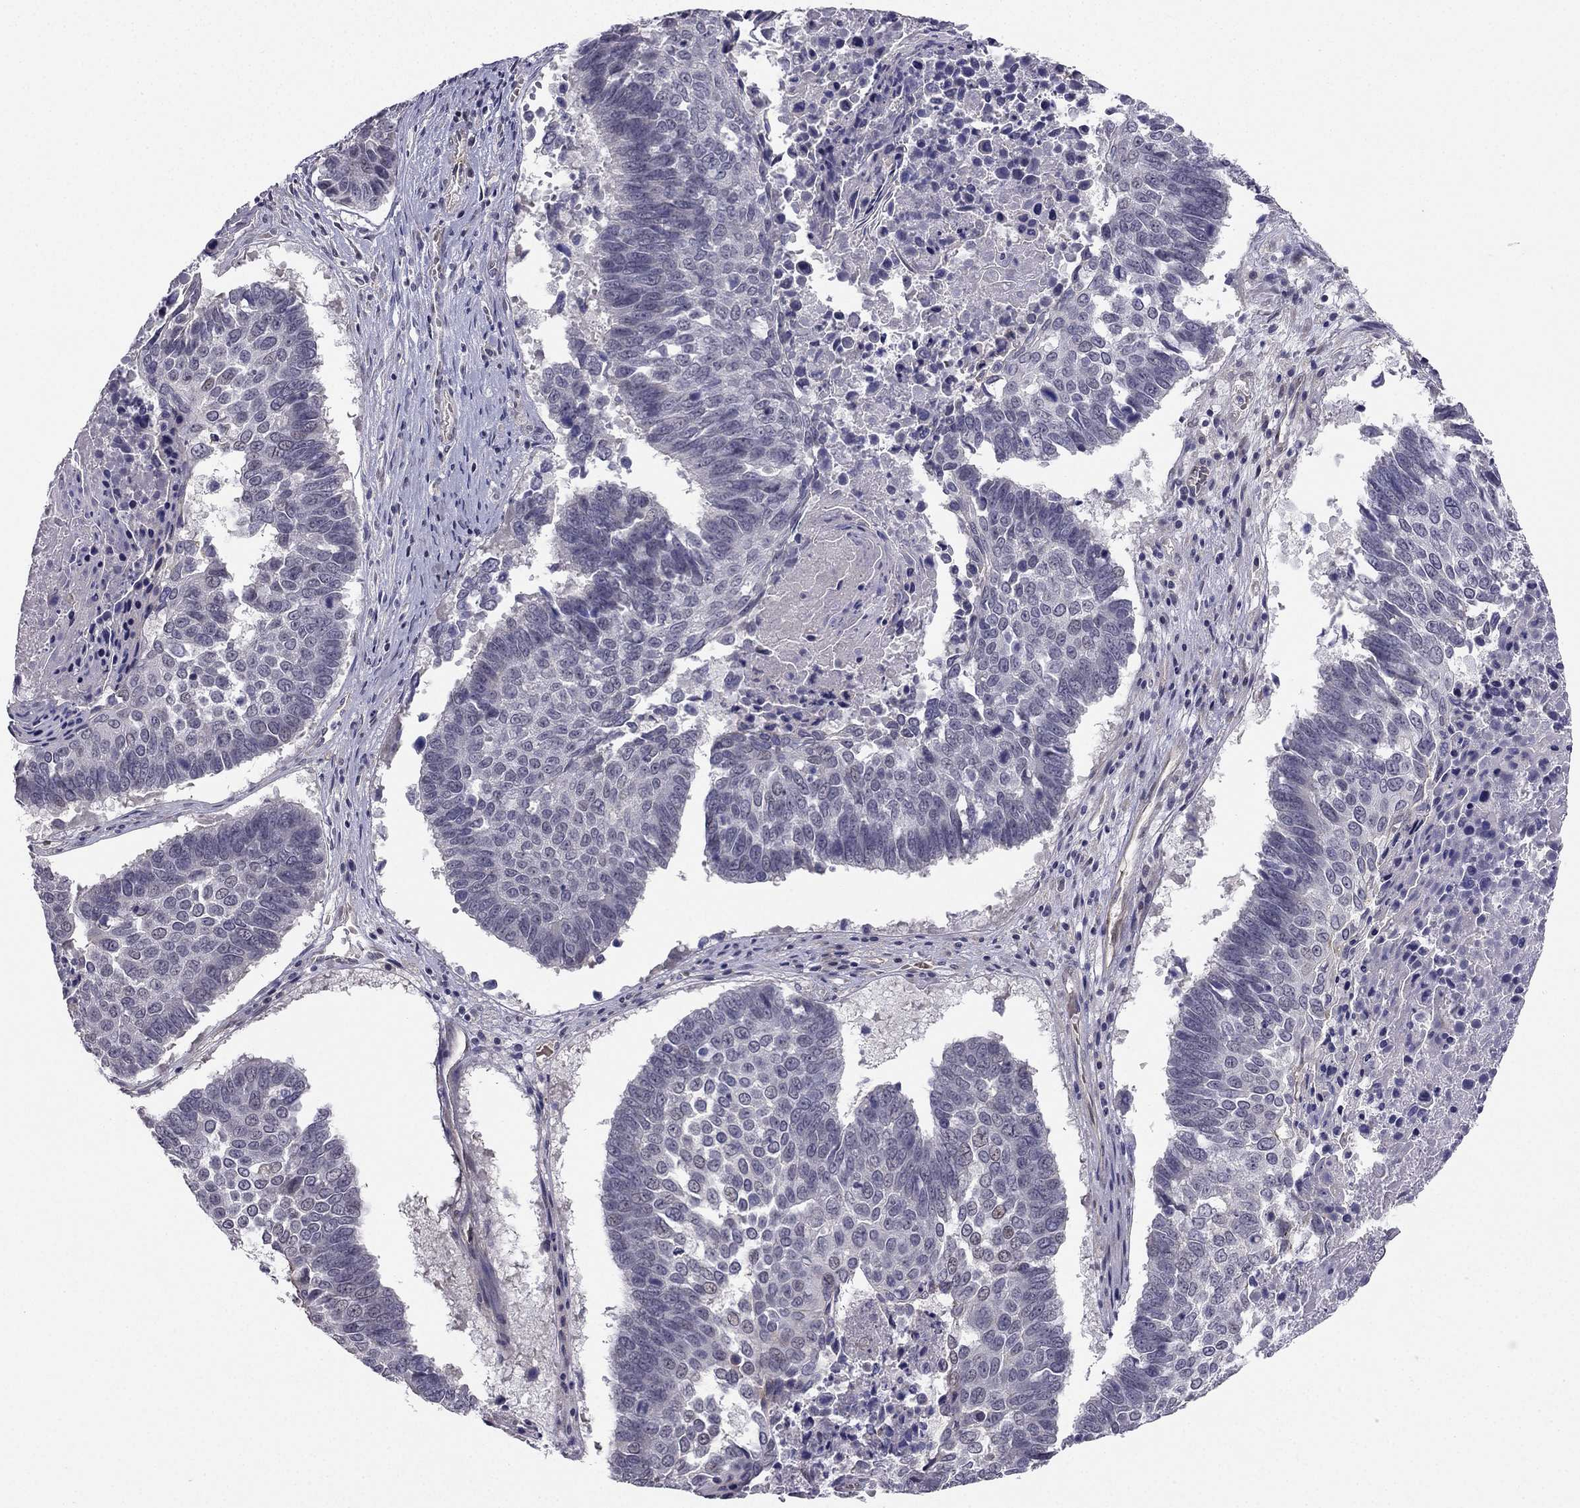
{"staining": {"intensity": "negative", "quantity": "none", "location": "none"}, "tissue": "lung cancer", "cell_type": "Tumor cells", "image_type": "cancer", "snomed": [{"axis": "morphology", "description": "Squamous cell carcinoma, NOS"}, {"axis": "topography", "description": "Lung"}], "caption": "Immunohistochemistry (IHC) micrograph of neoplastic tissue: human lung squamous cell carcinoma stained with DAB (3,3'-diaminobenzidine) displays no significant protein staining in tumor cells.", "gene": "CHST8", "patient": {"sex": "male", "age": 73}}